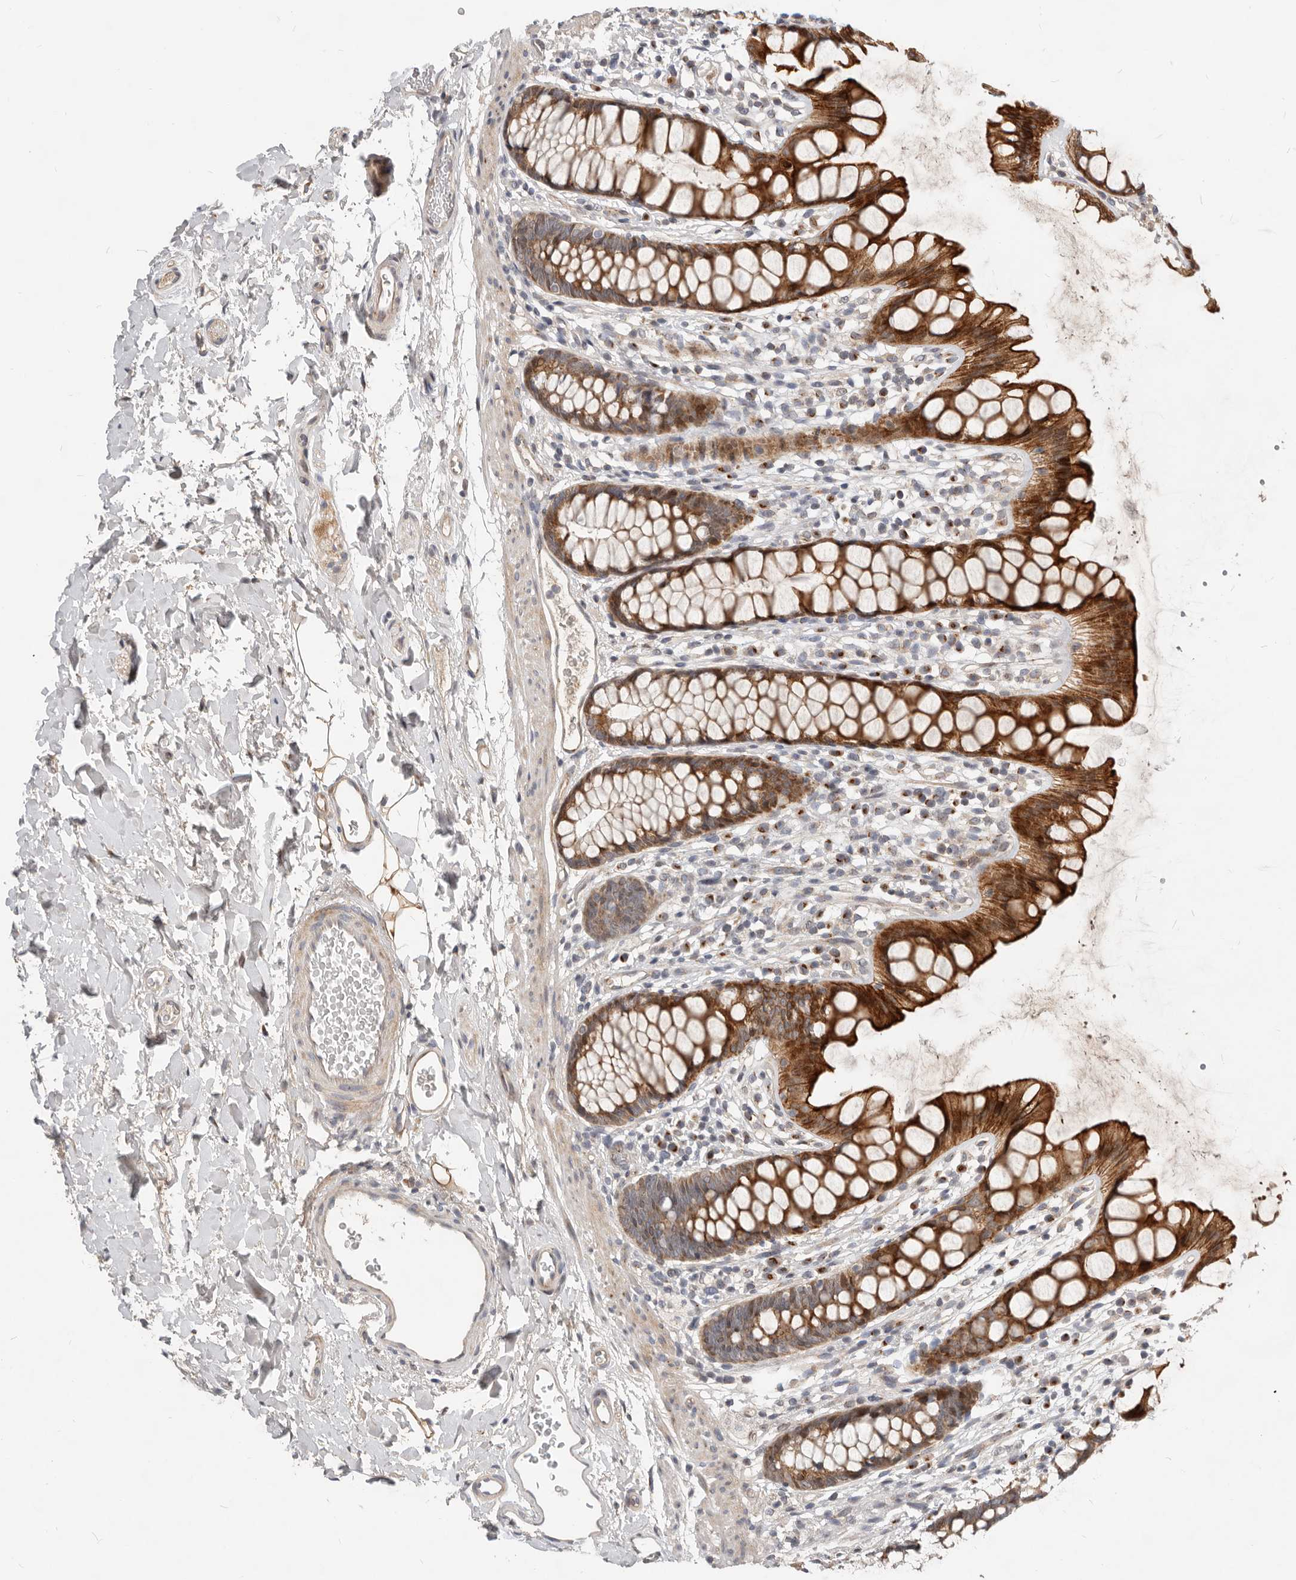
{"staining": {"intensity": "strong", "quantity": ">75%", "location": "cytoplasmic/membranous"}, "tissue": "rectum", "cell_type": "Glandular cells", "image_type": "normal", "snomed": [{"axis": "morphology", "description": "Normal tissue, NOS"}, {"axis": "topography", "description": "Rectum"}], "caption": "An immunohistochemistry (IHC) histopathology image of normal tissue is shown. Protein staining in brown highlights strong cytoplasmic/membranous positivity in rectum within glandular cells. Immunohistochemistry (ihc) stains the protein of interest in brown and the nuclei are stained blue.", "gene": "NPY4R2", "patient": {"sex": "female", "age": 65}}